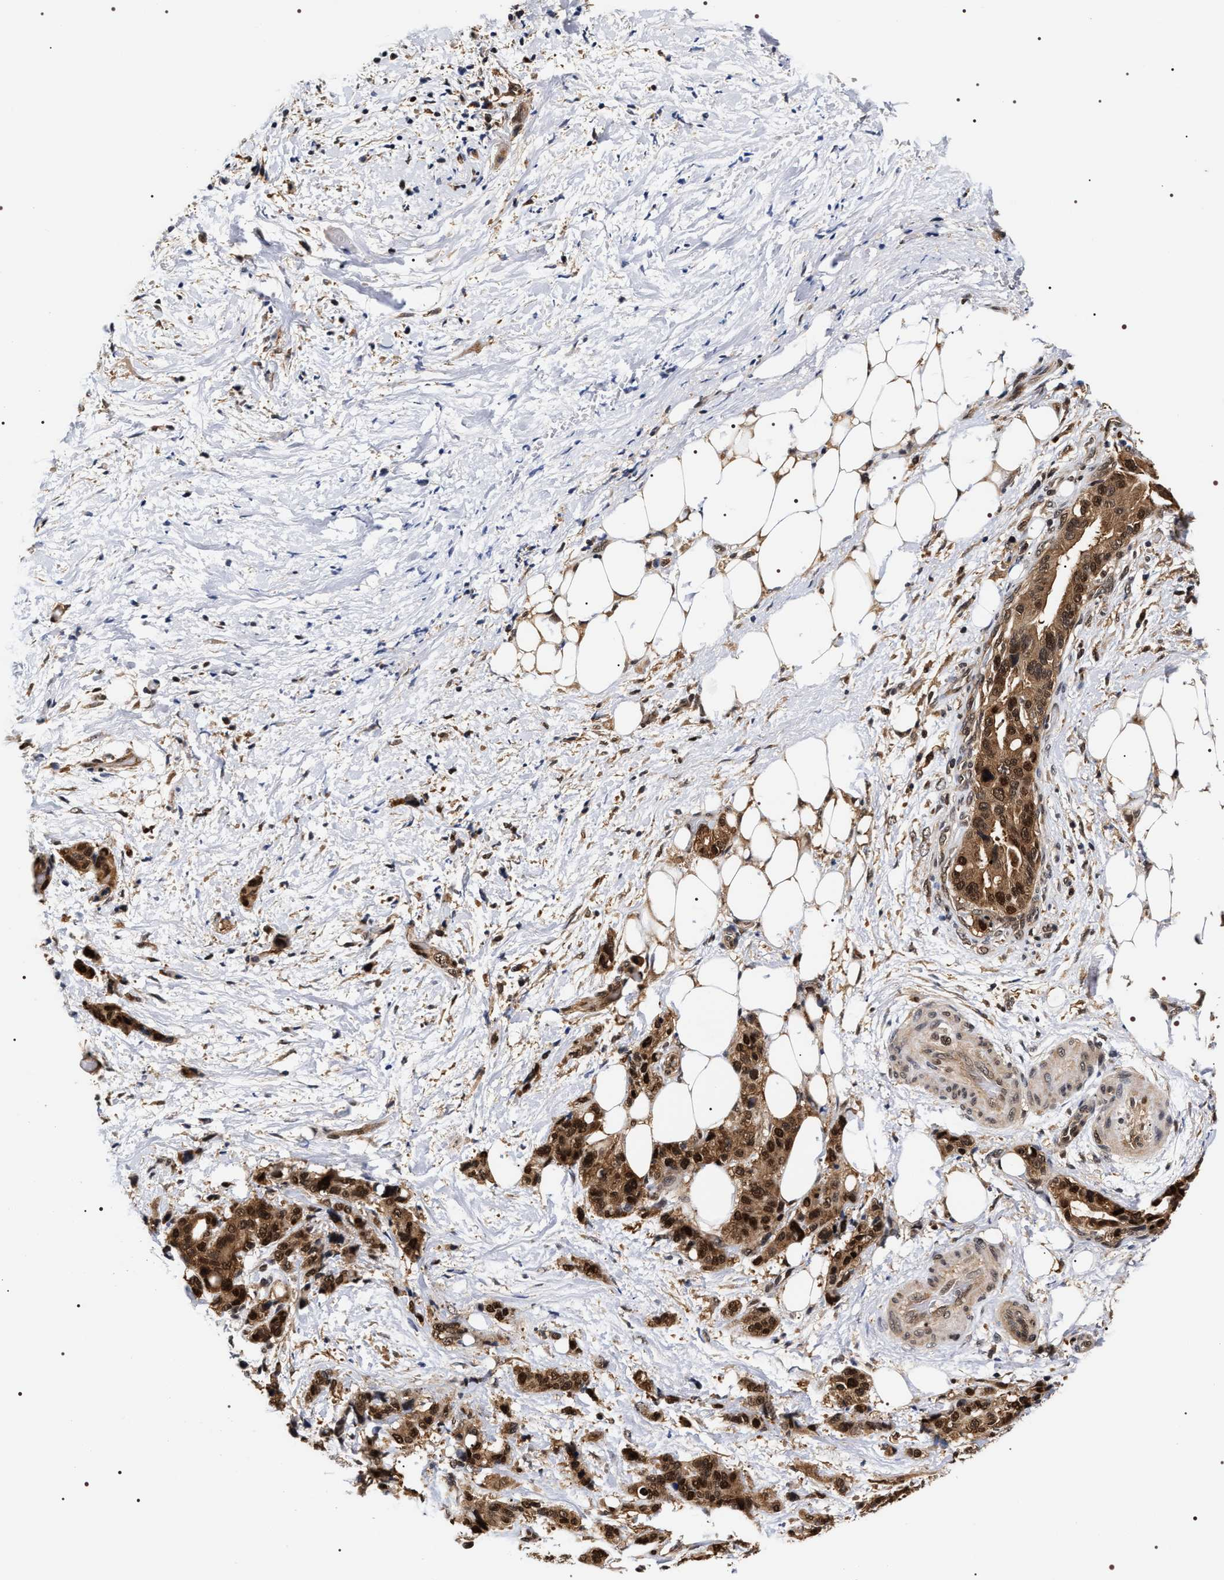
{"staining": {"intensity": "strong", "quantity": ">75%", "location": "cytoplasmic/membranous,nuclear"}, "tissue": "pancreatic cancer", "cell_type": "Tumor cells", "image_type": "cancer", "snomed": [{"axis": "morphology", "description": "Adenocarcinoma, NOS"}, {"axis": "topography", "description": "Pancreas"}], "caption": "A high amount of strong cytoplasmic/membranous and nuclear positivity is present in approximately >75% of tumor cells in pancreatic adenocarcinoma tissue.", "gene": "BAG6", "patient": {"sex": "male", "age": 46}}